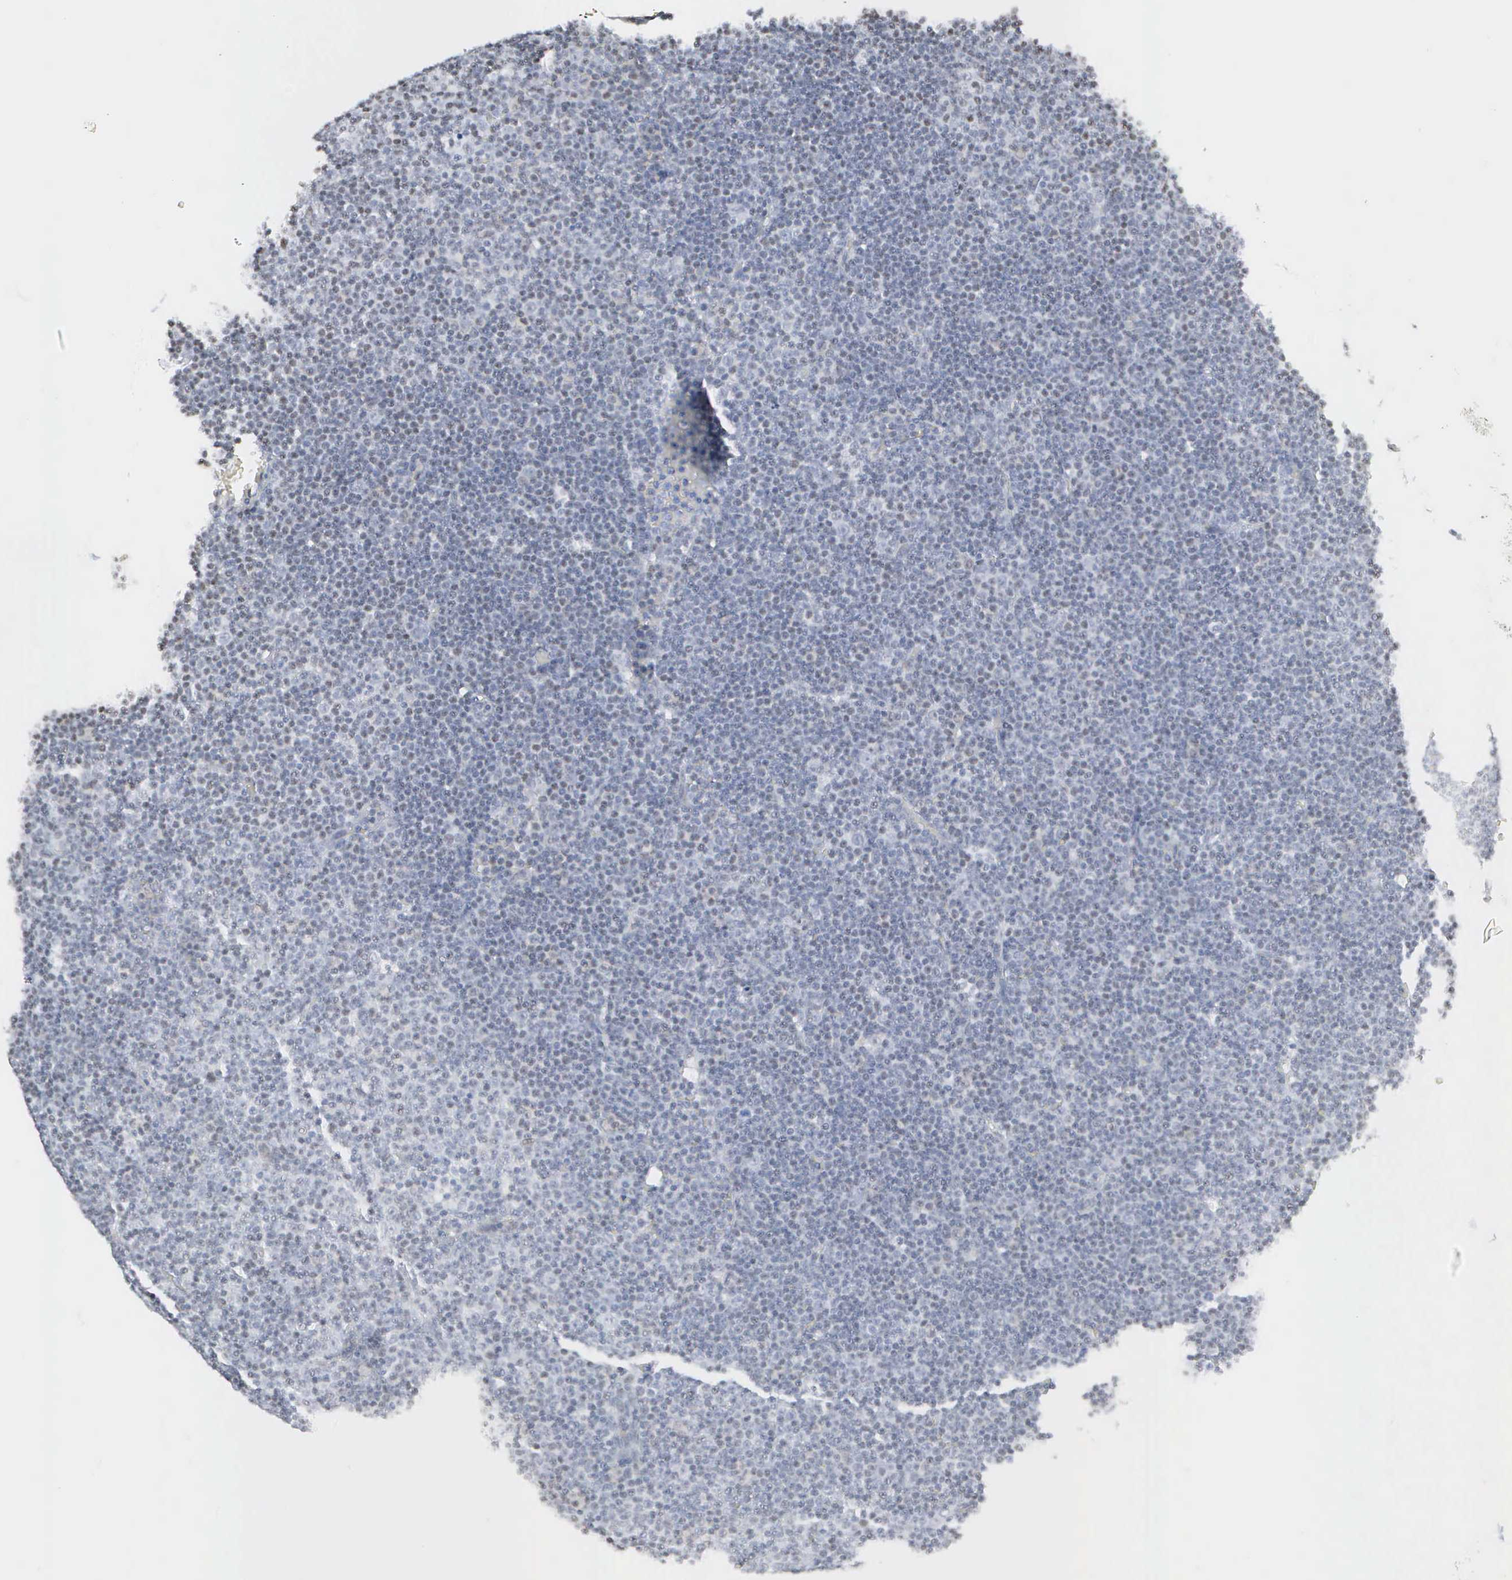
{"staining": {"intensity": "negative", "quantity": "none", "location": "none"}, "tissue": "lymphoma", "cell_type": "Tumor cells", "image_type": "cancer", "snomed": [{"axis": "morphology", "description": "Malignant lymphoma, non-Hodgkin's type, Low grade"}, {"axis": "topography", "description": "Lymph node"}], "caption": "Tumor cells are negative for protein expression in human lymphoma.", "gene": "SPIN3", "patient": {"sex": "male", "age": 57}}